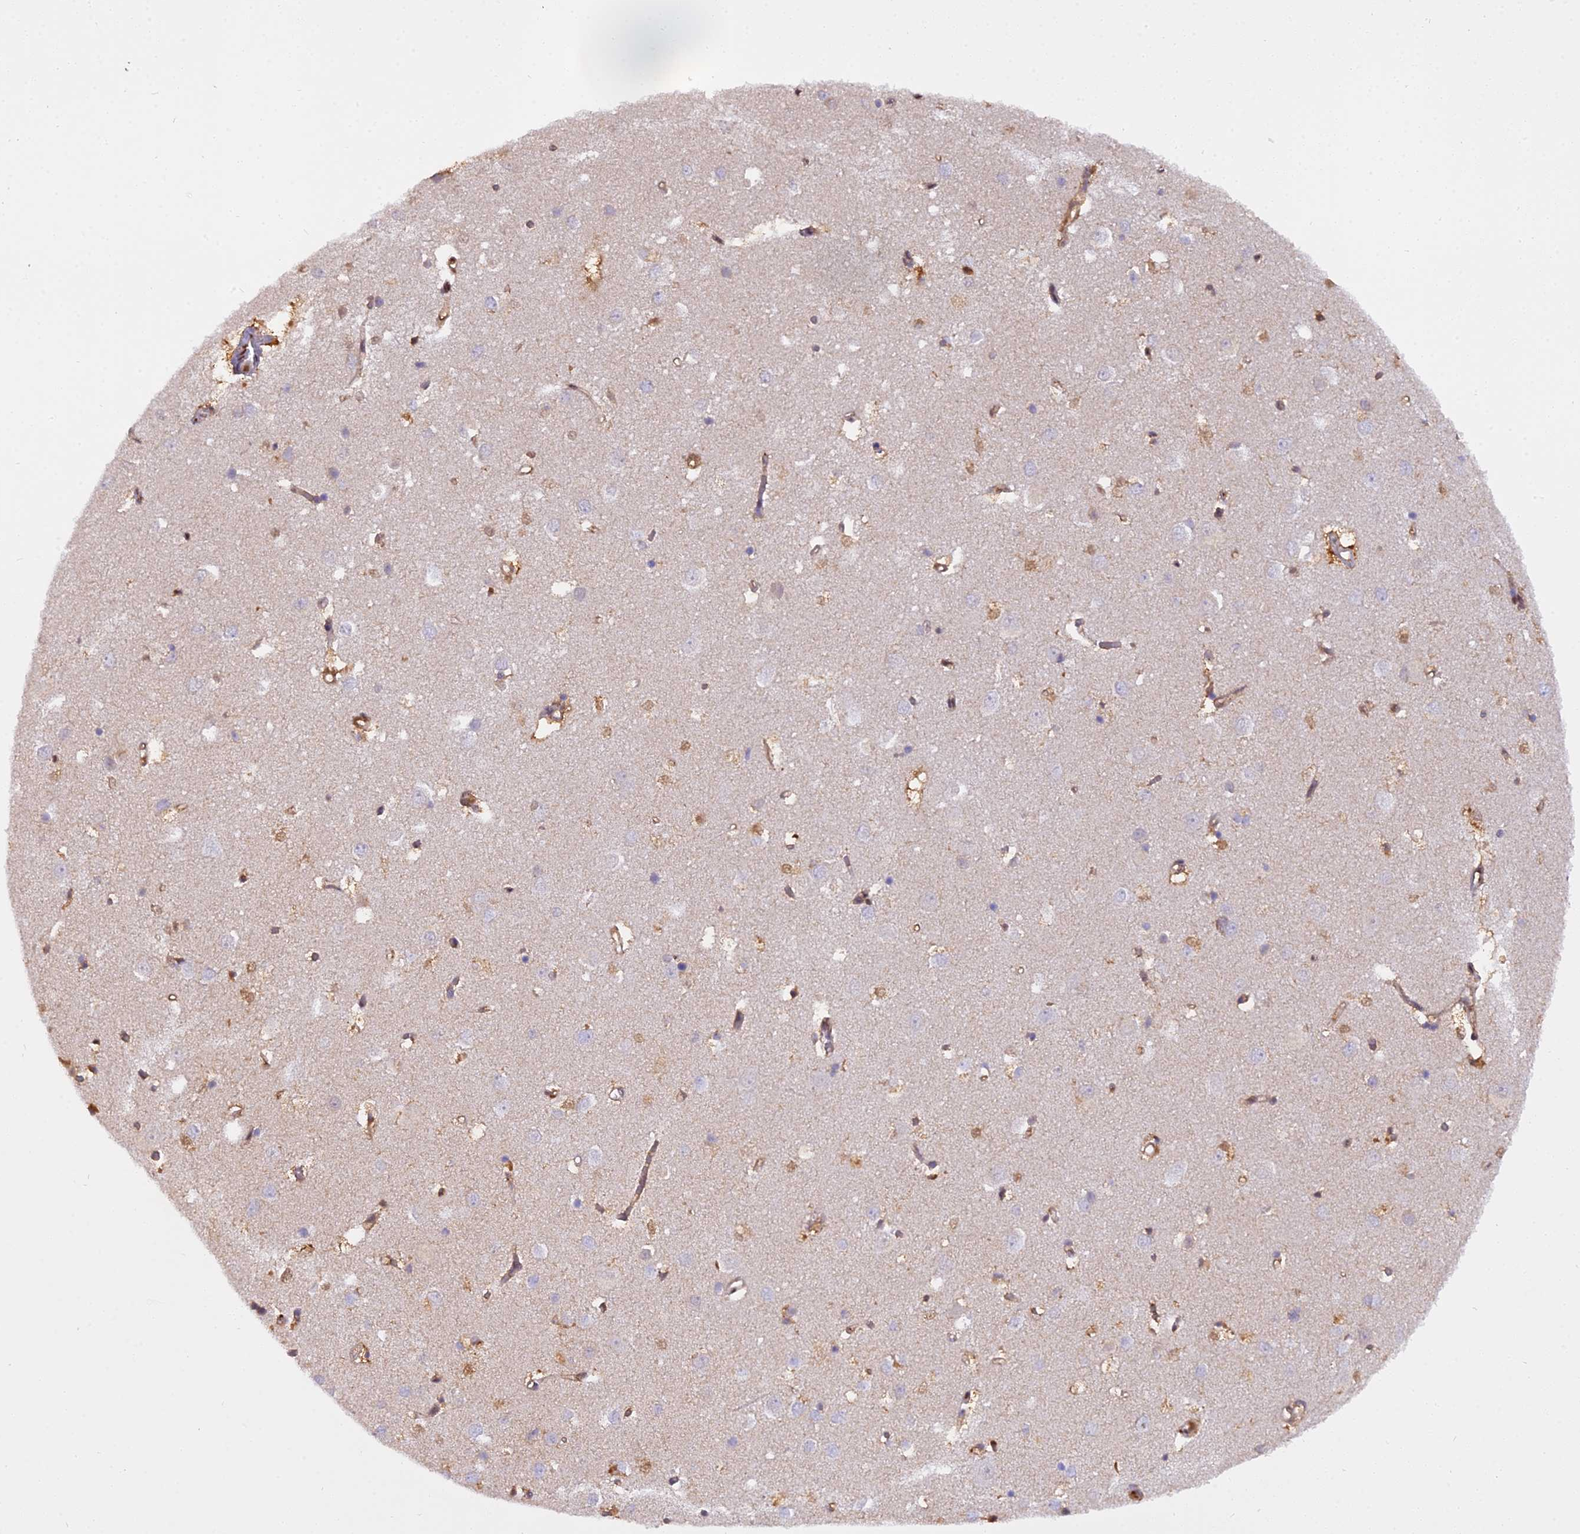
{"staining": {"intensity": "moderate", "quantity": ">75%", "location": "cytoplasmic/membranous,nuclear"}, "tissue": "cerebral cortex", "cell_type": "Endothelial cells", "image_type": "normal", "snomed": [{"axis": "morphology", "description": "Normal tissue, NOS"}, {"axis": "topography", "description": "Cerebral cortex"}], "caption": "Protein staining of unremarkable cerebral cortex displays moderate cytoplasmic/membranous,nuclear staining in about >75% of endothelial cells. Immunohistochemistry stains the protein in brown and the nuclei are stained blue.", "gene": "NPEPL1", "patient": {"sex": "female", "age": 64}}